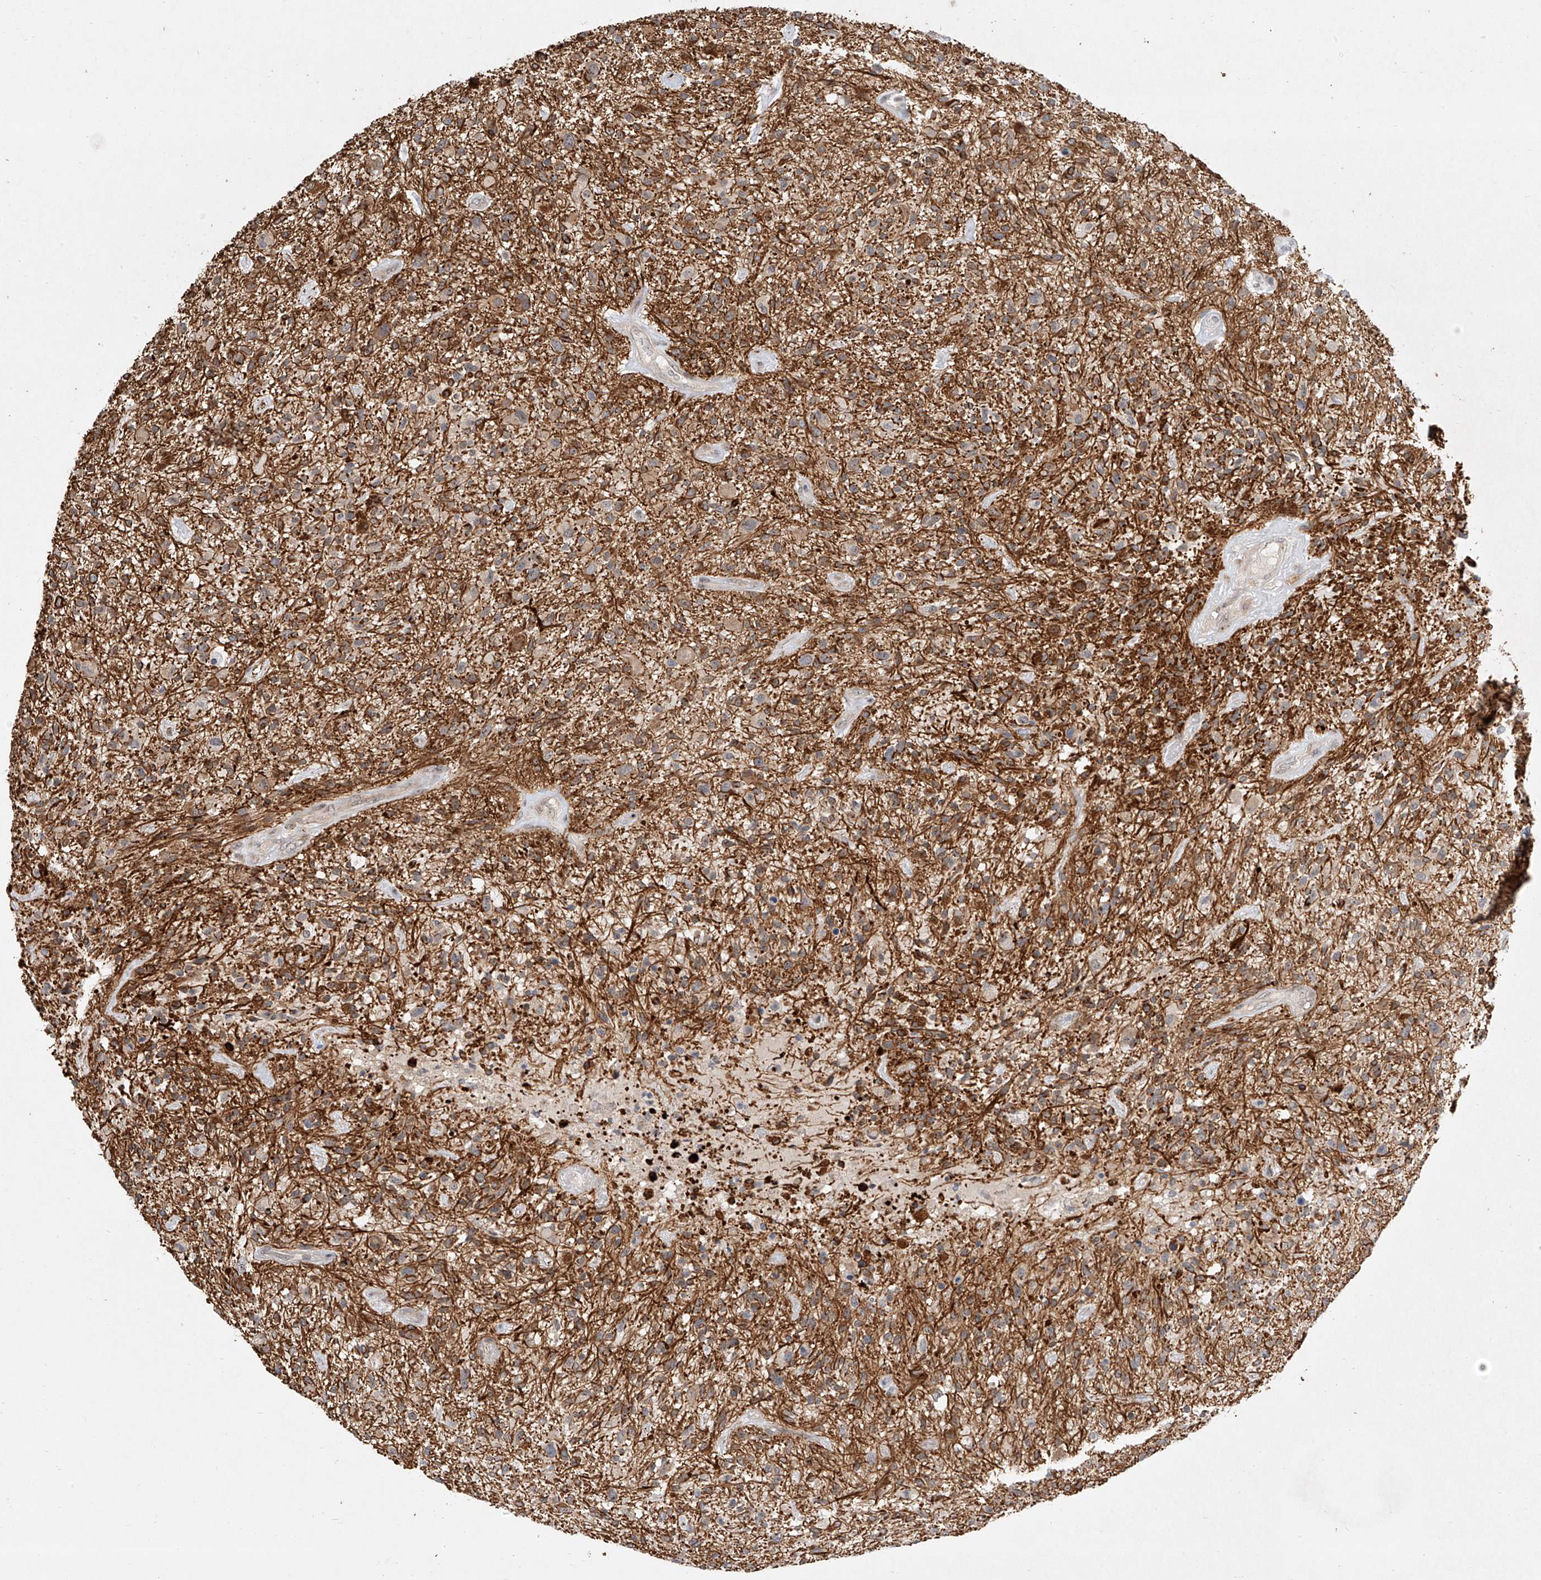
{"staining": {"intensity": "moderate", "quantity": "<25%", "location": "cytoplasmic/membranous"}, "tissue": "glioma", "cell_type": "Tumor cells", "image_type": "cancer", "snomed": [{"axis": "morphology", "description": "Glioma, malignant, High grade"}, {"axis": "topography", "description": "Brain"}], "caption": "About <25% of tumor cells in malignant high-grade glioma show moderate cytoplasmic/membranous protein staining as visualized by brown immunohistochemical staining.", "gene": "TASP1", "patient": {"sex": "male", "age": 47}}